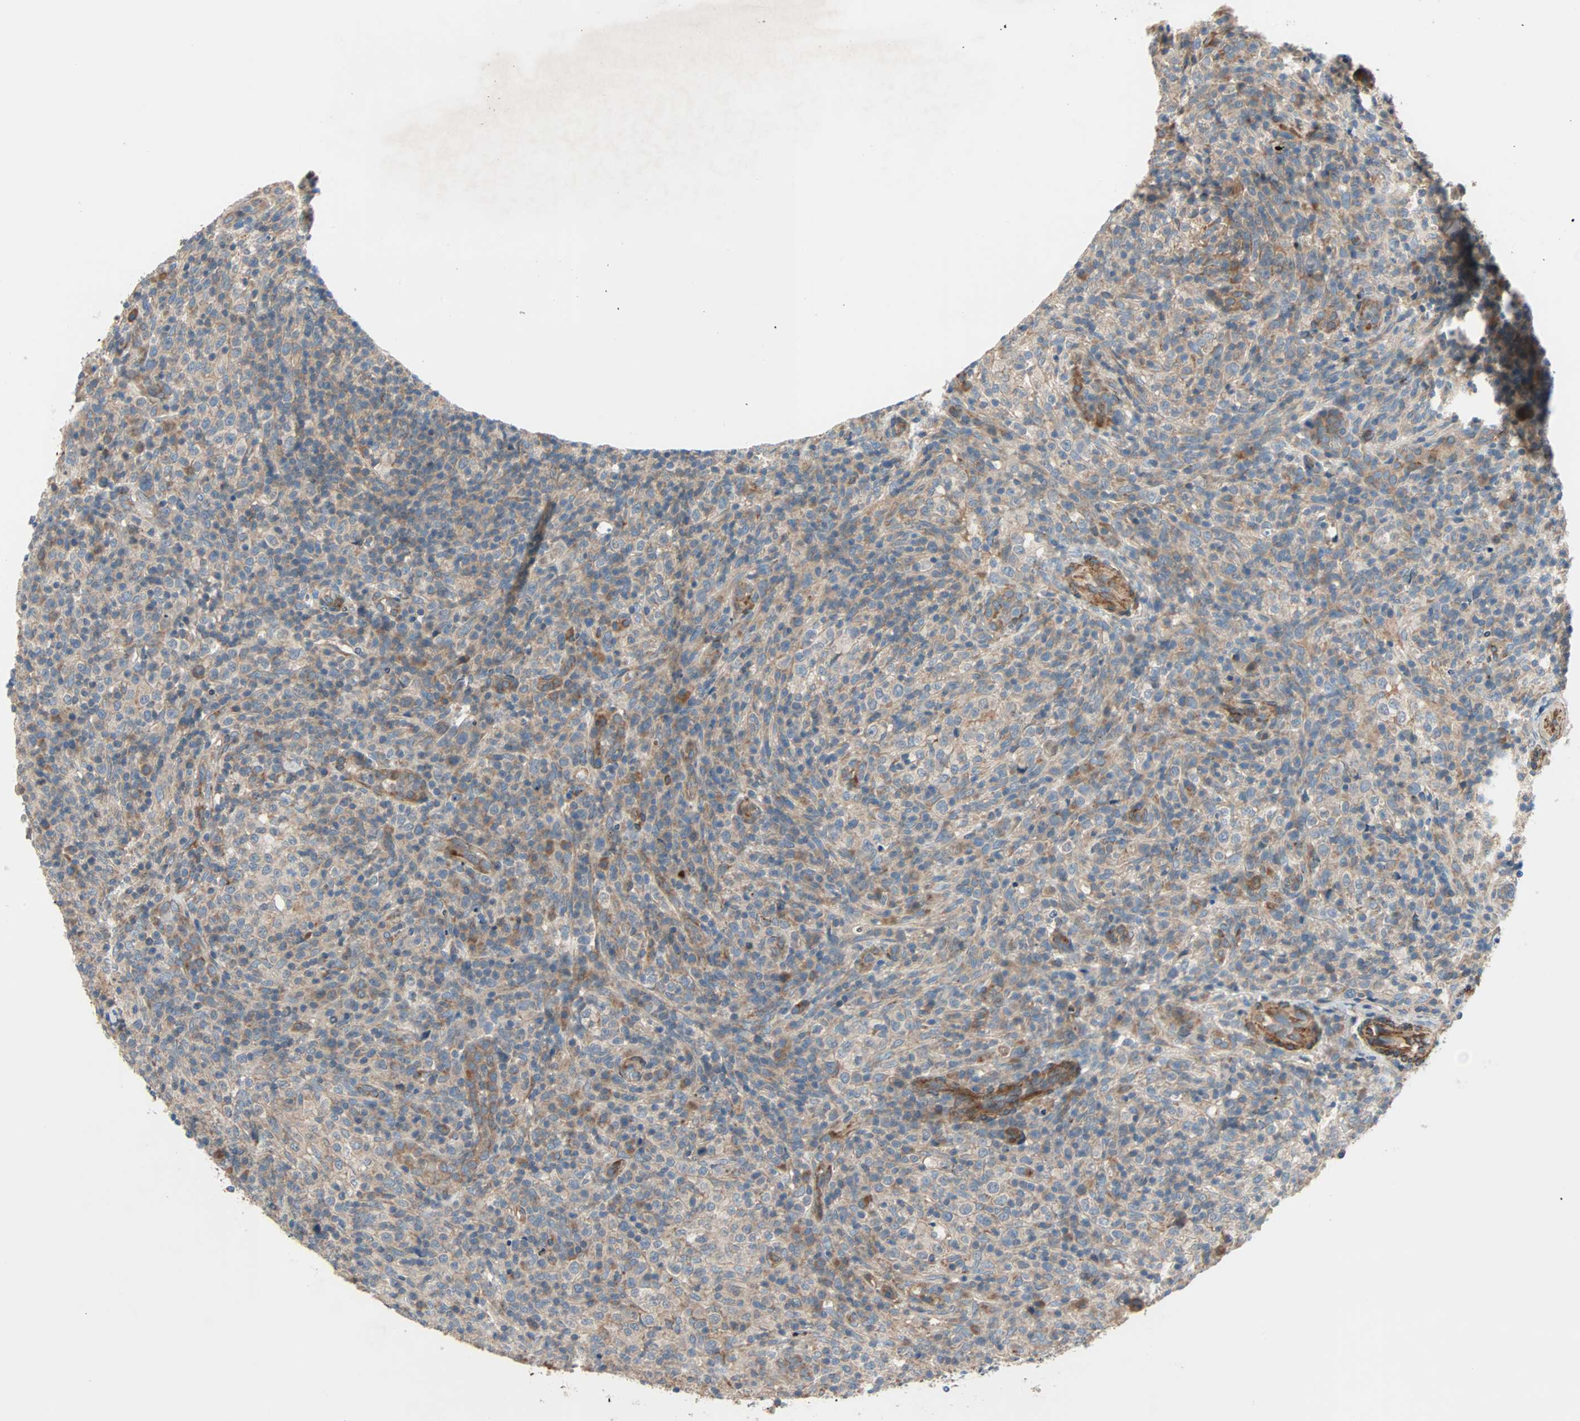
{"staining": {"intensity": "weak", "quantity": ">75%", "location": "cytoplasmic/membranous"}, "tissue": "lymphoma", "cell_type": "Tumor cells", "image_type": "cancer", "snomed": [{"axis": "morphology", "description": "Malignant lymphoma, non-Hodgkin's type, High grade"}, {"axis": "topography", "description": "Lymph node"}], "caption": "Immunohistochemical staining of human lymphoma reveals weak cytoplasmic/membranous protein positivity in approximately >75% of tumor cells.", "gene": "XYLT1", "patient": {"sex": "female", "age": 76}}